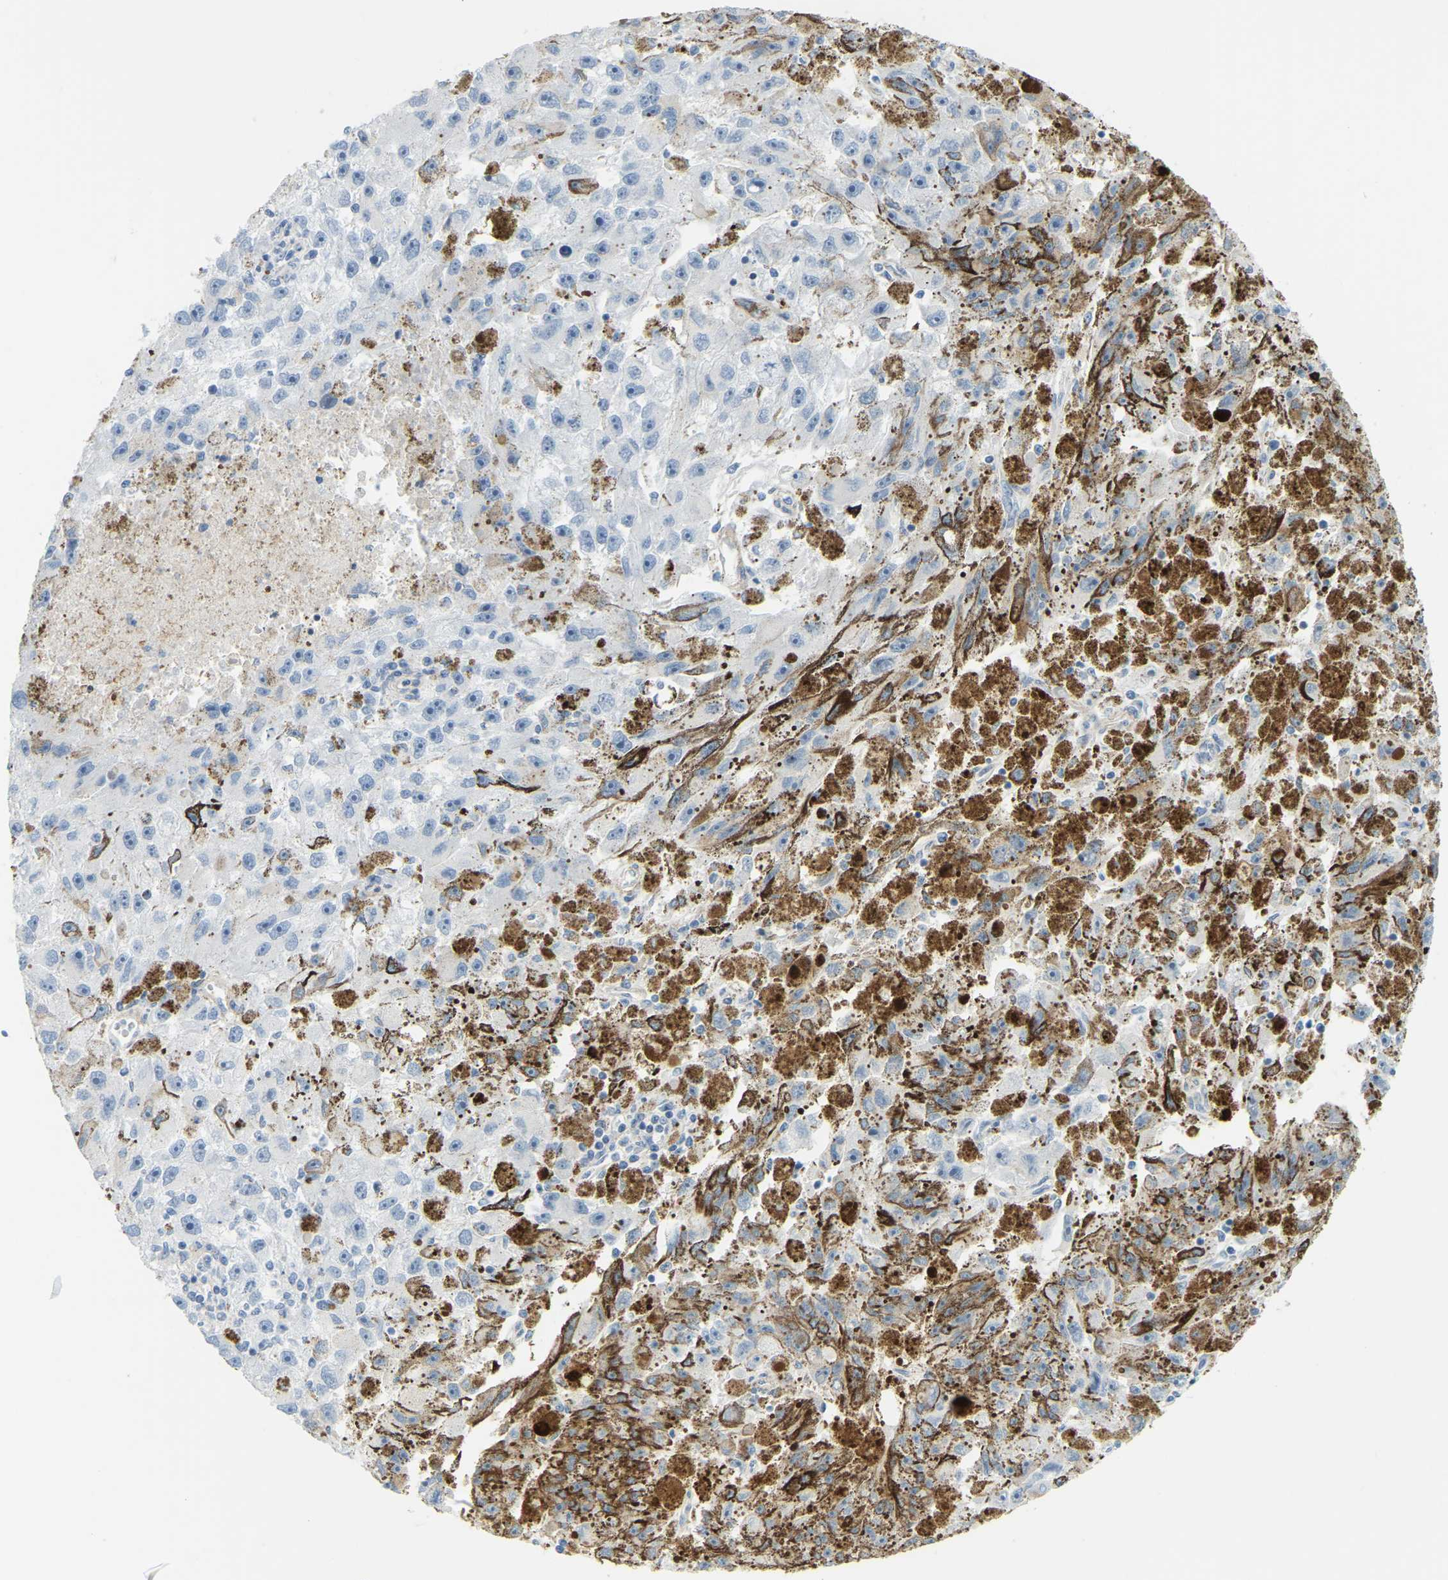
{"staining": {"intensity": "negative", "quantity": "none", "location": "none"}, "tissue": "melanoma", "cell_type": "Tumor cells", "image_type": "cancer", "snomed": [{"axis": "morphology", "description": "Malignant melanoma, NOS"}, {"axis": "topography", "description": "Skin"}], "caption": "High magnification brightfield microscopy of melanoma stained with DAB (brown) and counterstained with hematoxylin (blue): tumor cells show no significant staining.", "gene": "MYL3", "patient": {"sex": "female", "age": 104}}